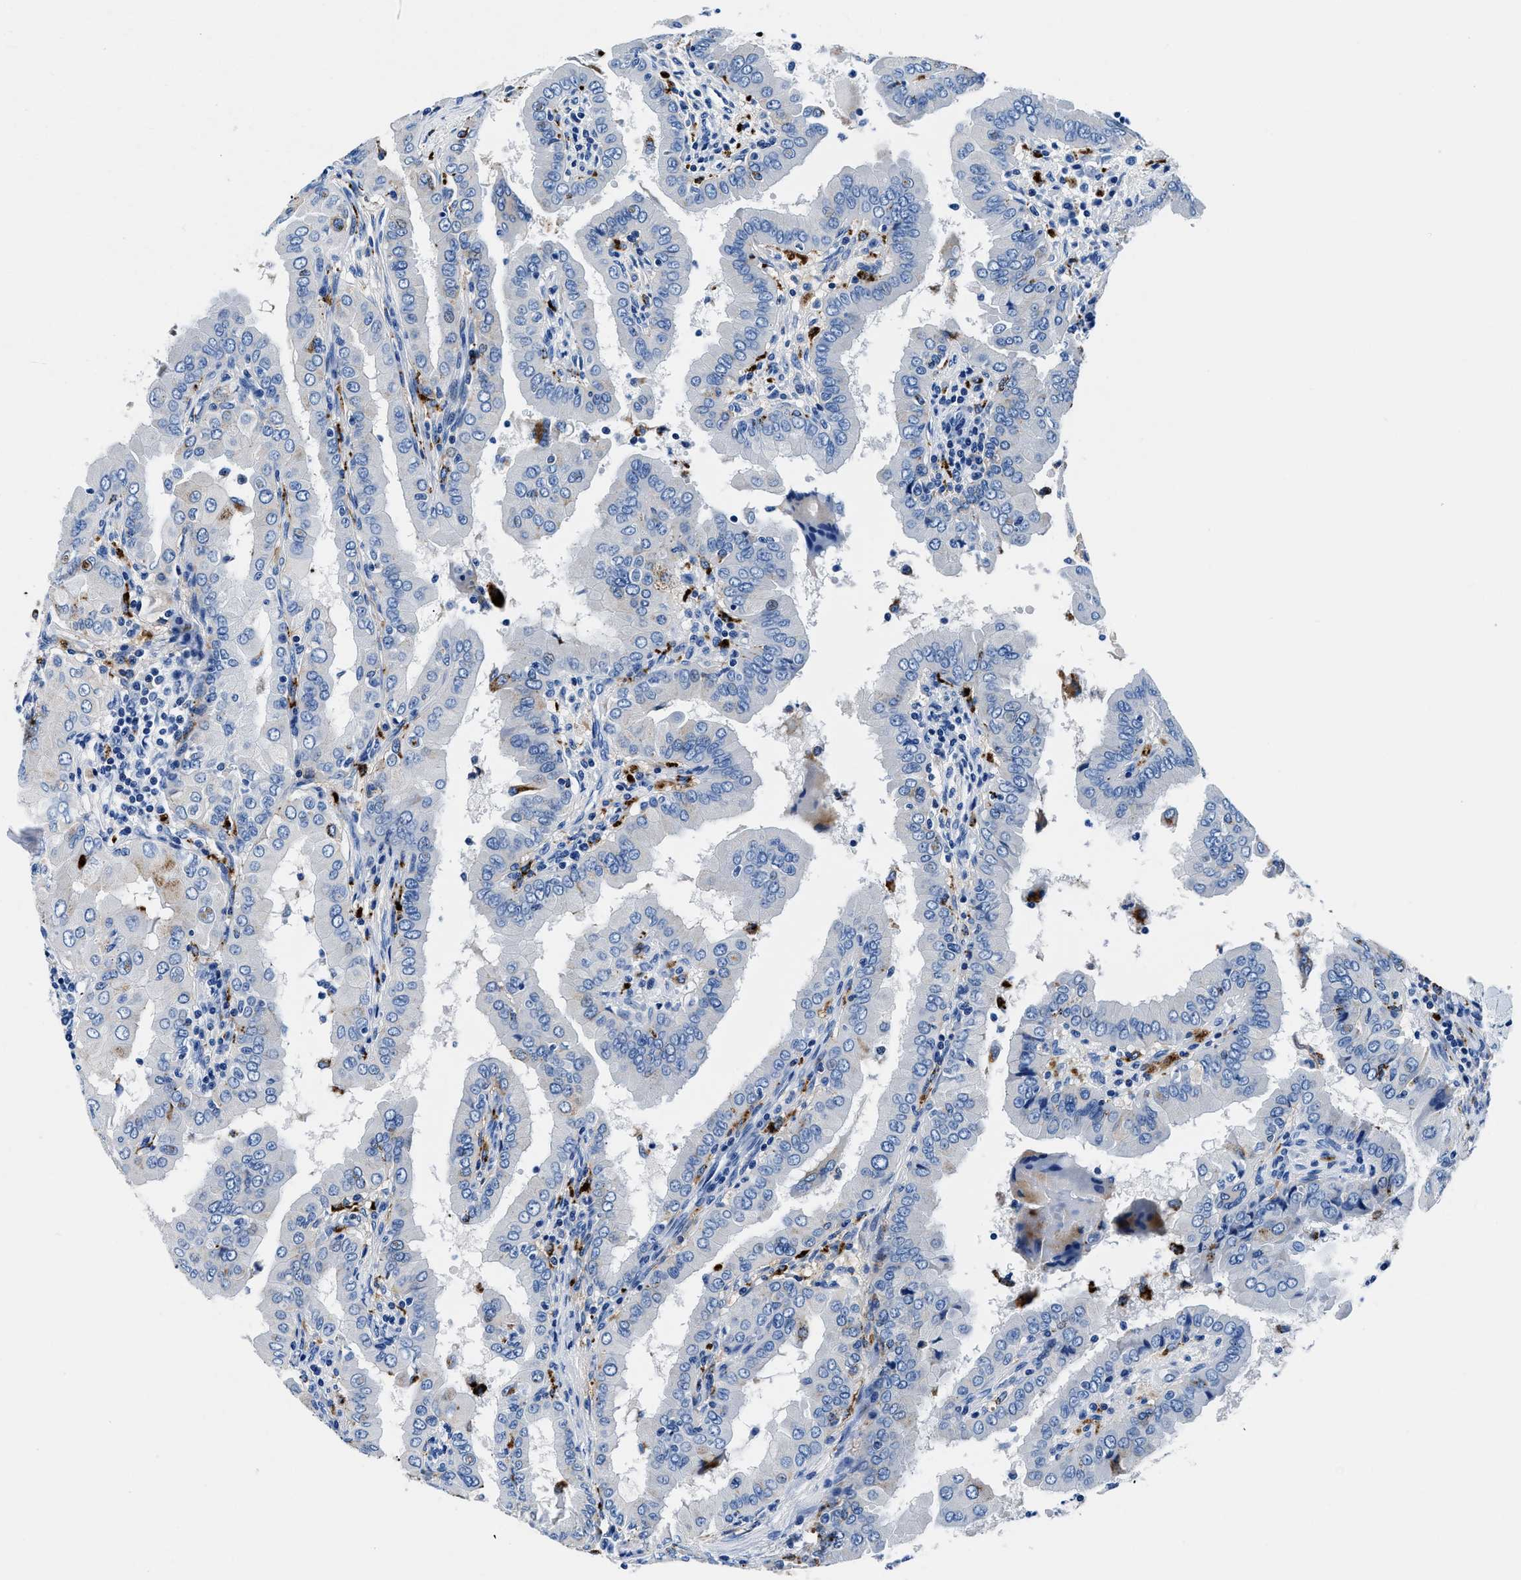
{"staining": {"intensity": "negative", "quantity": "none", "location": "none"}, "tissue": "thyroid cancer", "cell_type": "Tumor cells", "image_type": "cancer", "snomed": [{"axis": "morphology", "description": "Papillary adenocarcinoma, NOS"}, {"axis": "topography", "description": "Thyroid gland"}], "caption": "An immunohistochemistry photomicrograph of thyroid papillary adenocarcinoma is shown. There is no staining in tumor cells of thyroid papillary adenocarcinoma.", "gene": "OR14K1", "patient": {"sex": "male", "age": 33}}